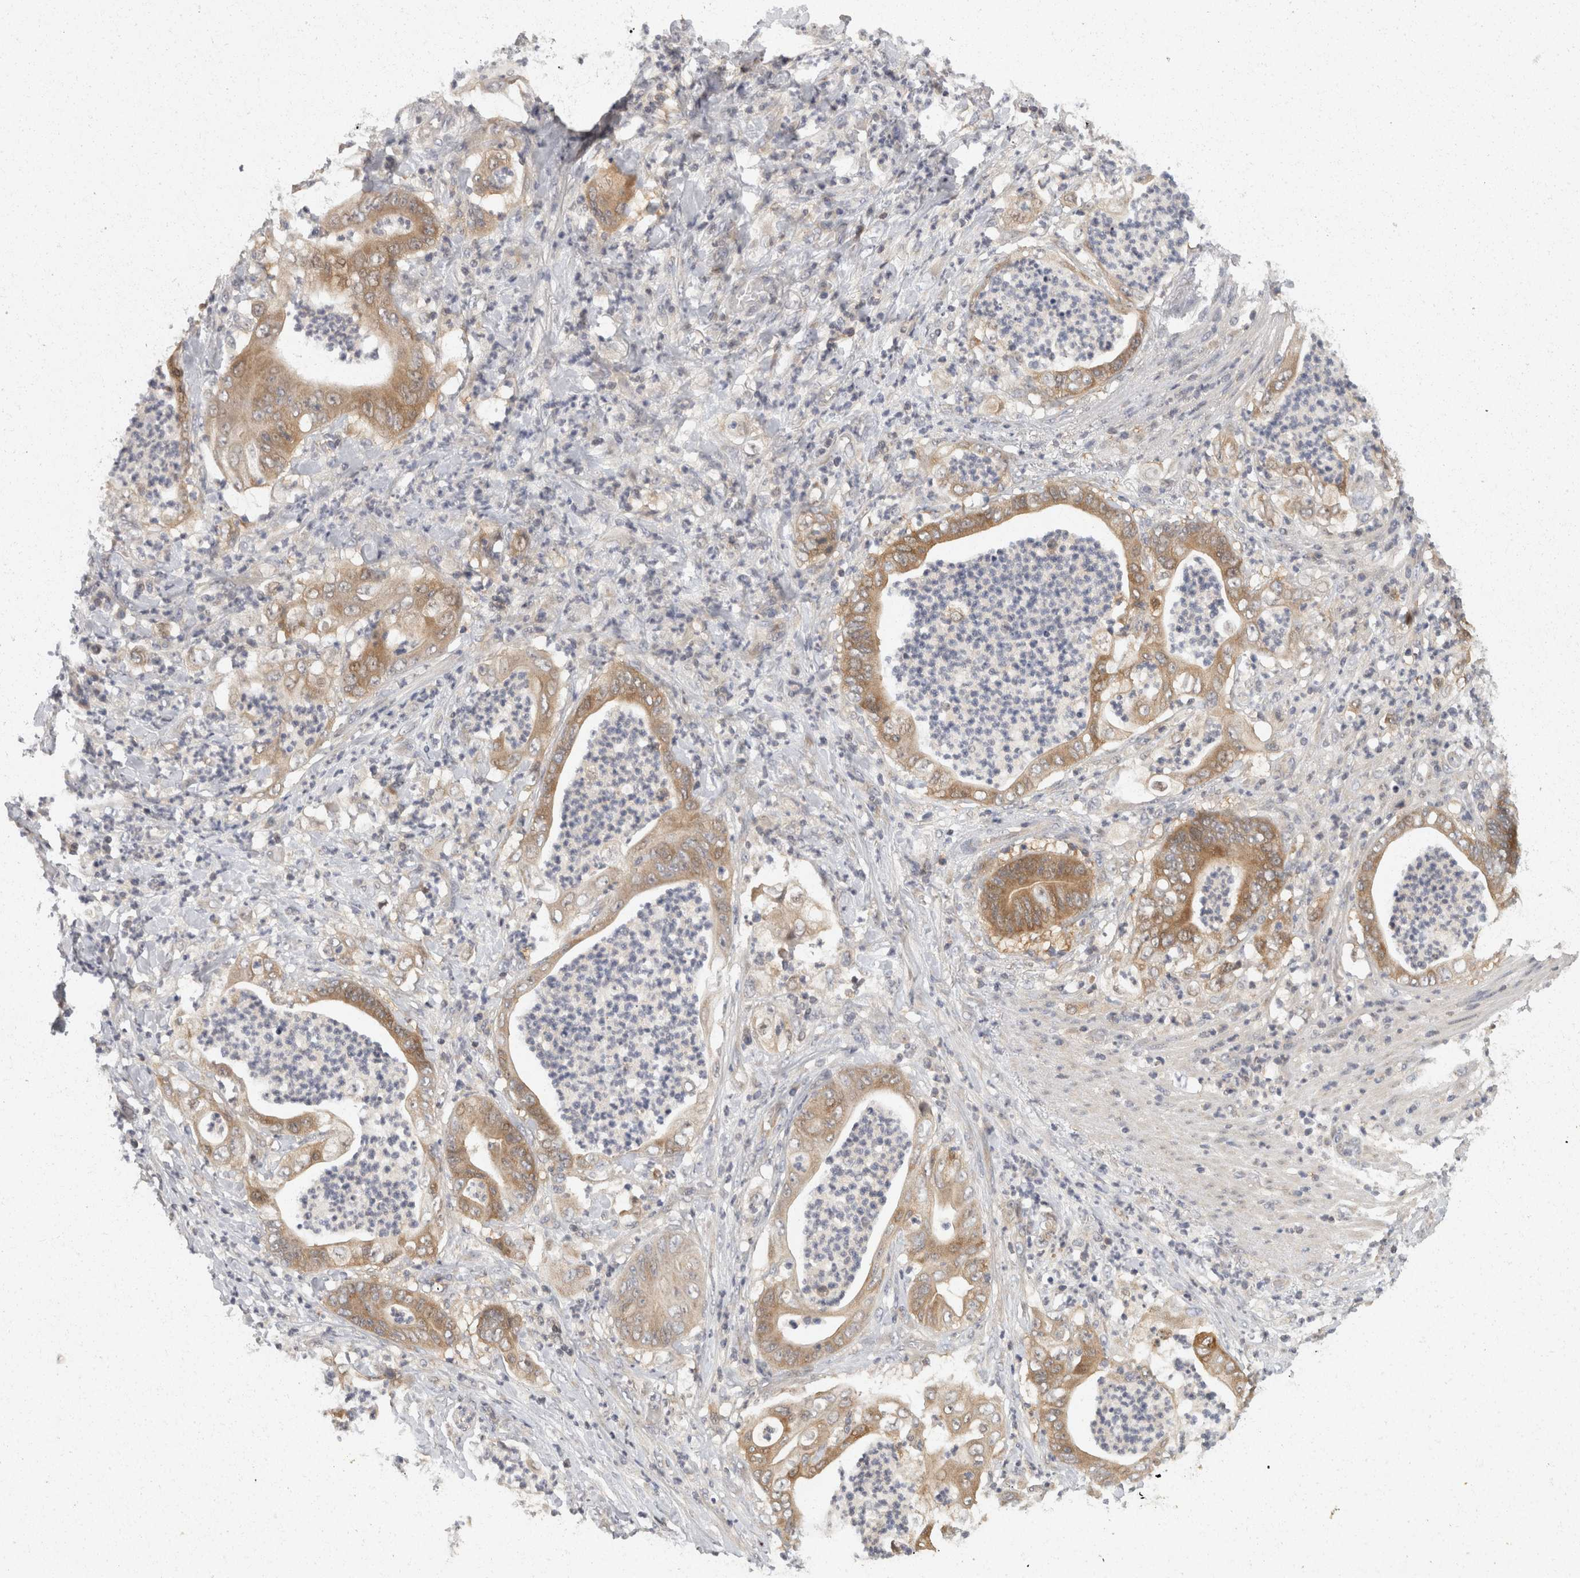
{"staining": {"intensity": "moderate", "quantity": ">75%", "location": "cytoplasmic/membranous"}, "tissue": "stomach cancer", "cell_type": "Tumor cells", "image_type": "cancer", "snomed": [{"axis": "morphology", "description": "Adenocarcinoma, NOS"}, {"axis": "topography", "description": "Stomach"}], "caption": "A photomicrograph of human stomach adenocarcinoma stained for a protein demonstrates moderate cytoplasmic/membranous brown staining in tumor cells.", "gene": "ACAT2", "patient": {"sex": "female", "age": 73}}